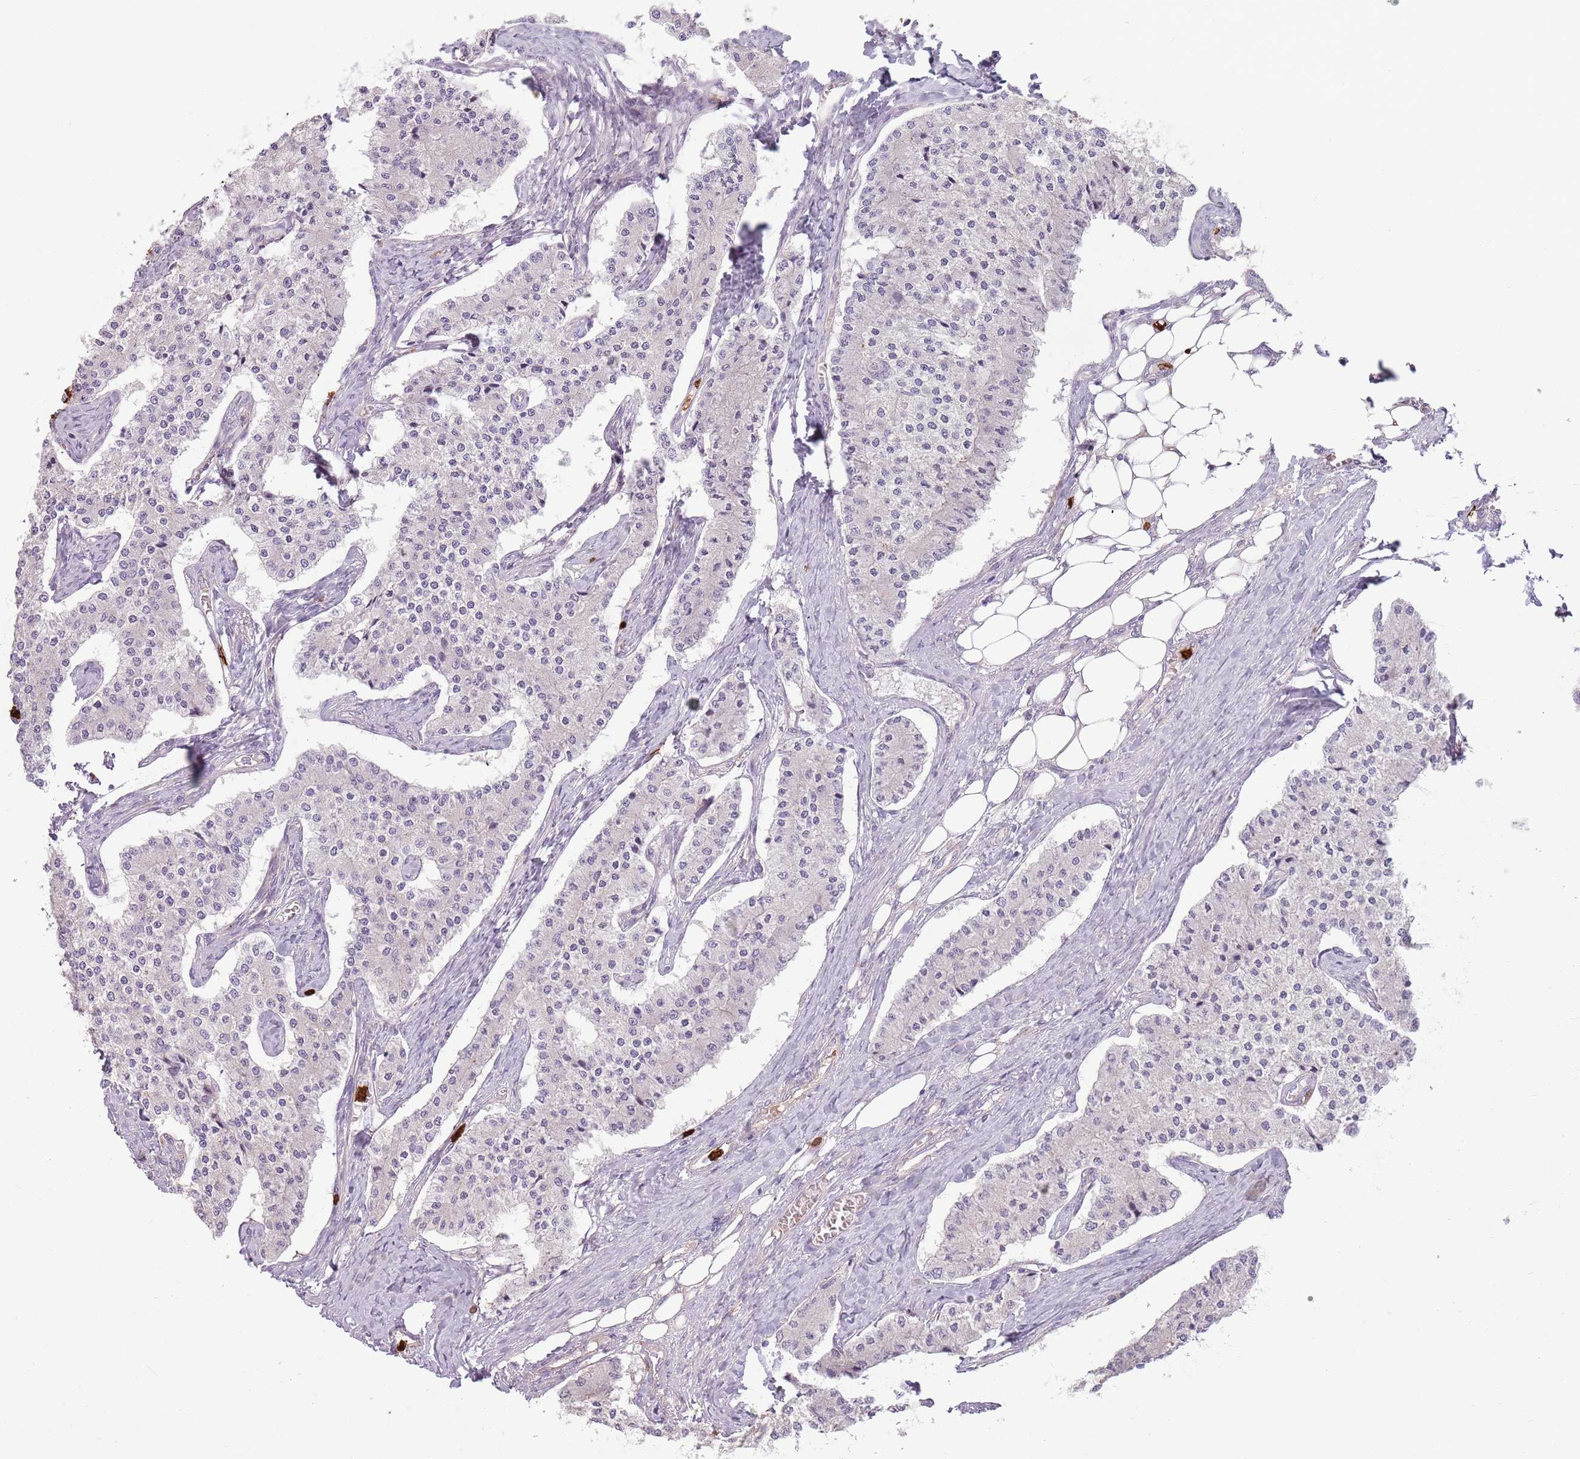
{"staining": {"intensity": "negative", "quantity": "none", "location": "none"}, "tissue": "carcinoid", "cell_type": "Tumor cells", "image_type": "cancer", "snomed": [{"axis": "morphology", "description": "Carcinoid, malignant, NOS"}, {"axis": "topography", "description": "Colon"}], "caption": "The histopathology image shows no staining of tumor cells in carcinoid.", "gene": "SPAG4", "patient": {"sex": "female", "age": 52}}